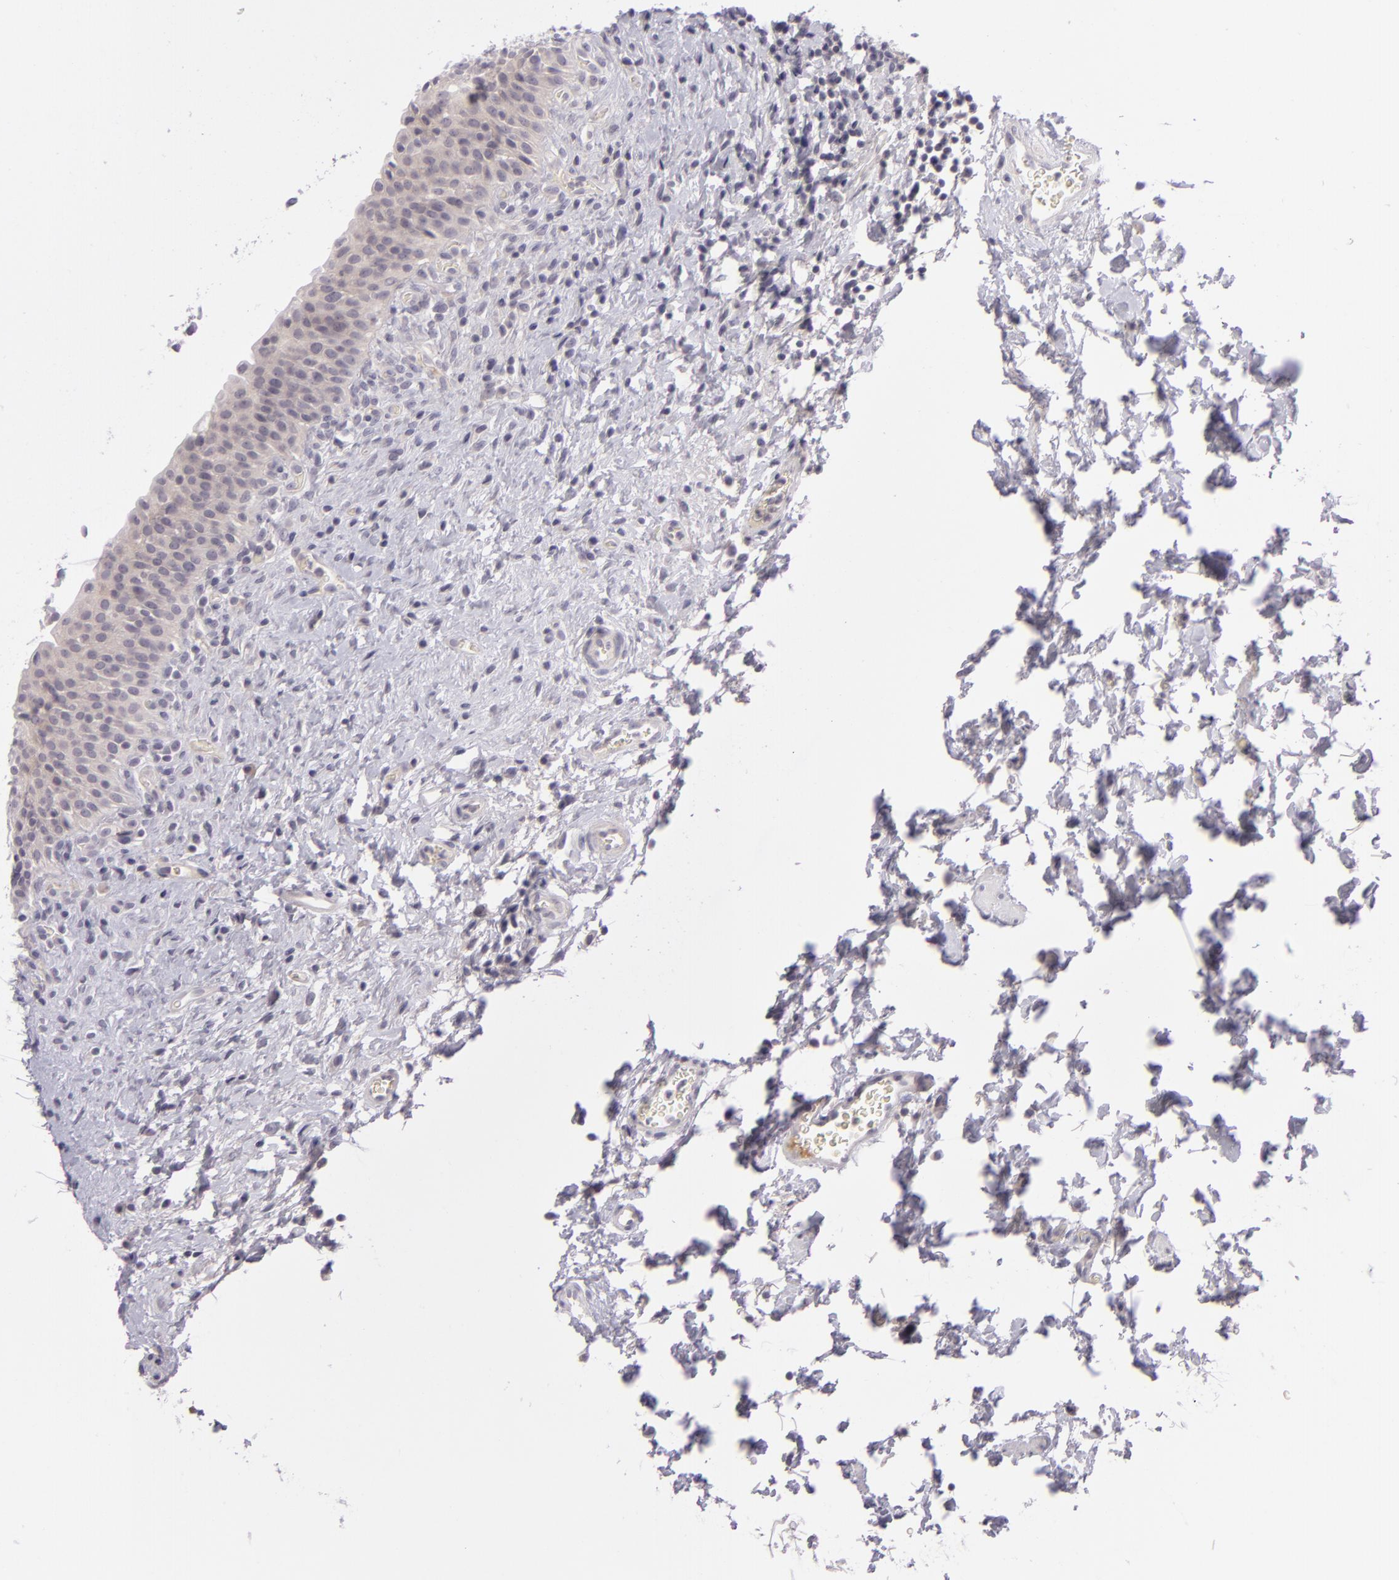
{"staining": {"intensity": "negative", "quantity": "none", "location": "none"}, "tissue": "urinary bladder", "cell_type": "Urothelial cells", "image_type": "normal", "snomed": [{"axis": "morphology", "description": "Normal tissue, NOS"}, {"axis": "topography", "description": "Urinary bladder"}], "caption": "Urinary bladder was stained to show a protein in brown. There is no significant staining in urothelial cells.", "gene": "DAG1", "patient": {"sex": "male", "age": 51}}